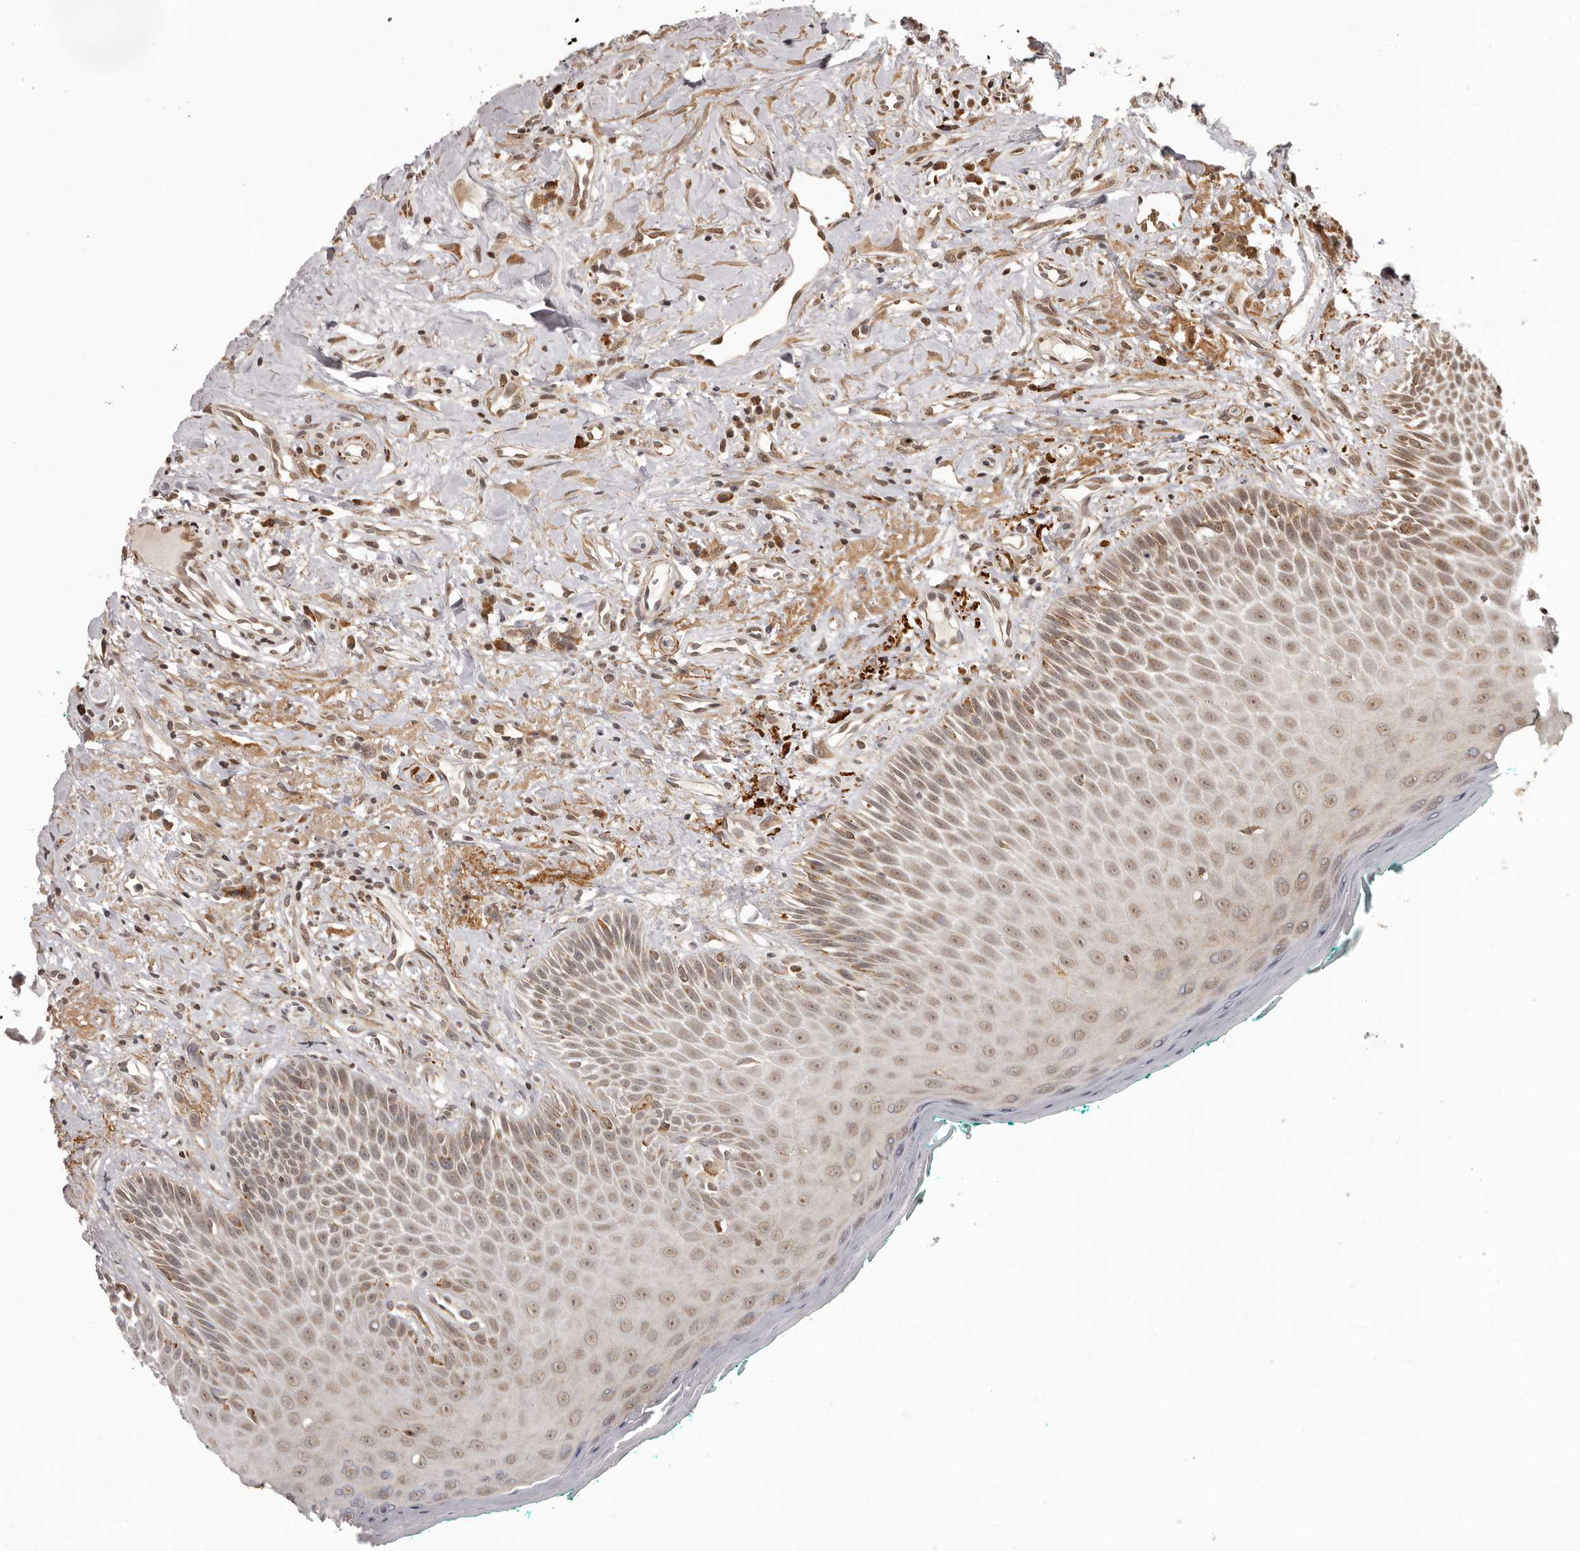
{"staining": {"intensity": "moderate", "quantity": ">75%", "location": "cytoplasmic/membranous,nuclear"}, "tissue": "oral mucosa", "cell_type": "Squamous epithelial cells", "image_type": "normal", "snomed": [{"axis": "morphology", "description": "Normal tissue, NOS"}, {"axis": "topography", "description": "Oral tissue"}], "caption": "Unremarkable oral mucosa reveals moderate cytoplasmic/membranous,nuclear staining in about >75% of squamous epithelial cells.", "gene": "IL32", "patient": {"sex": "female", "age": 70}}